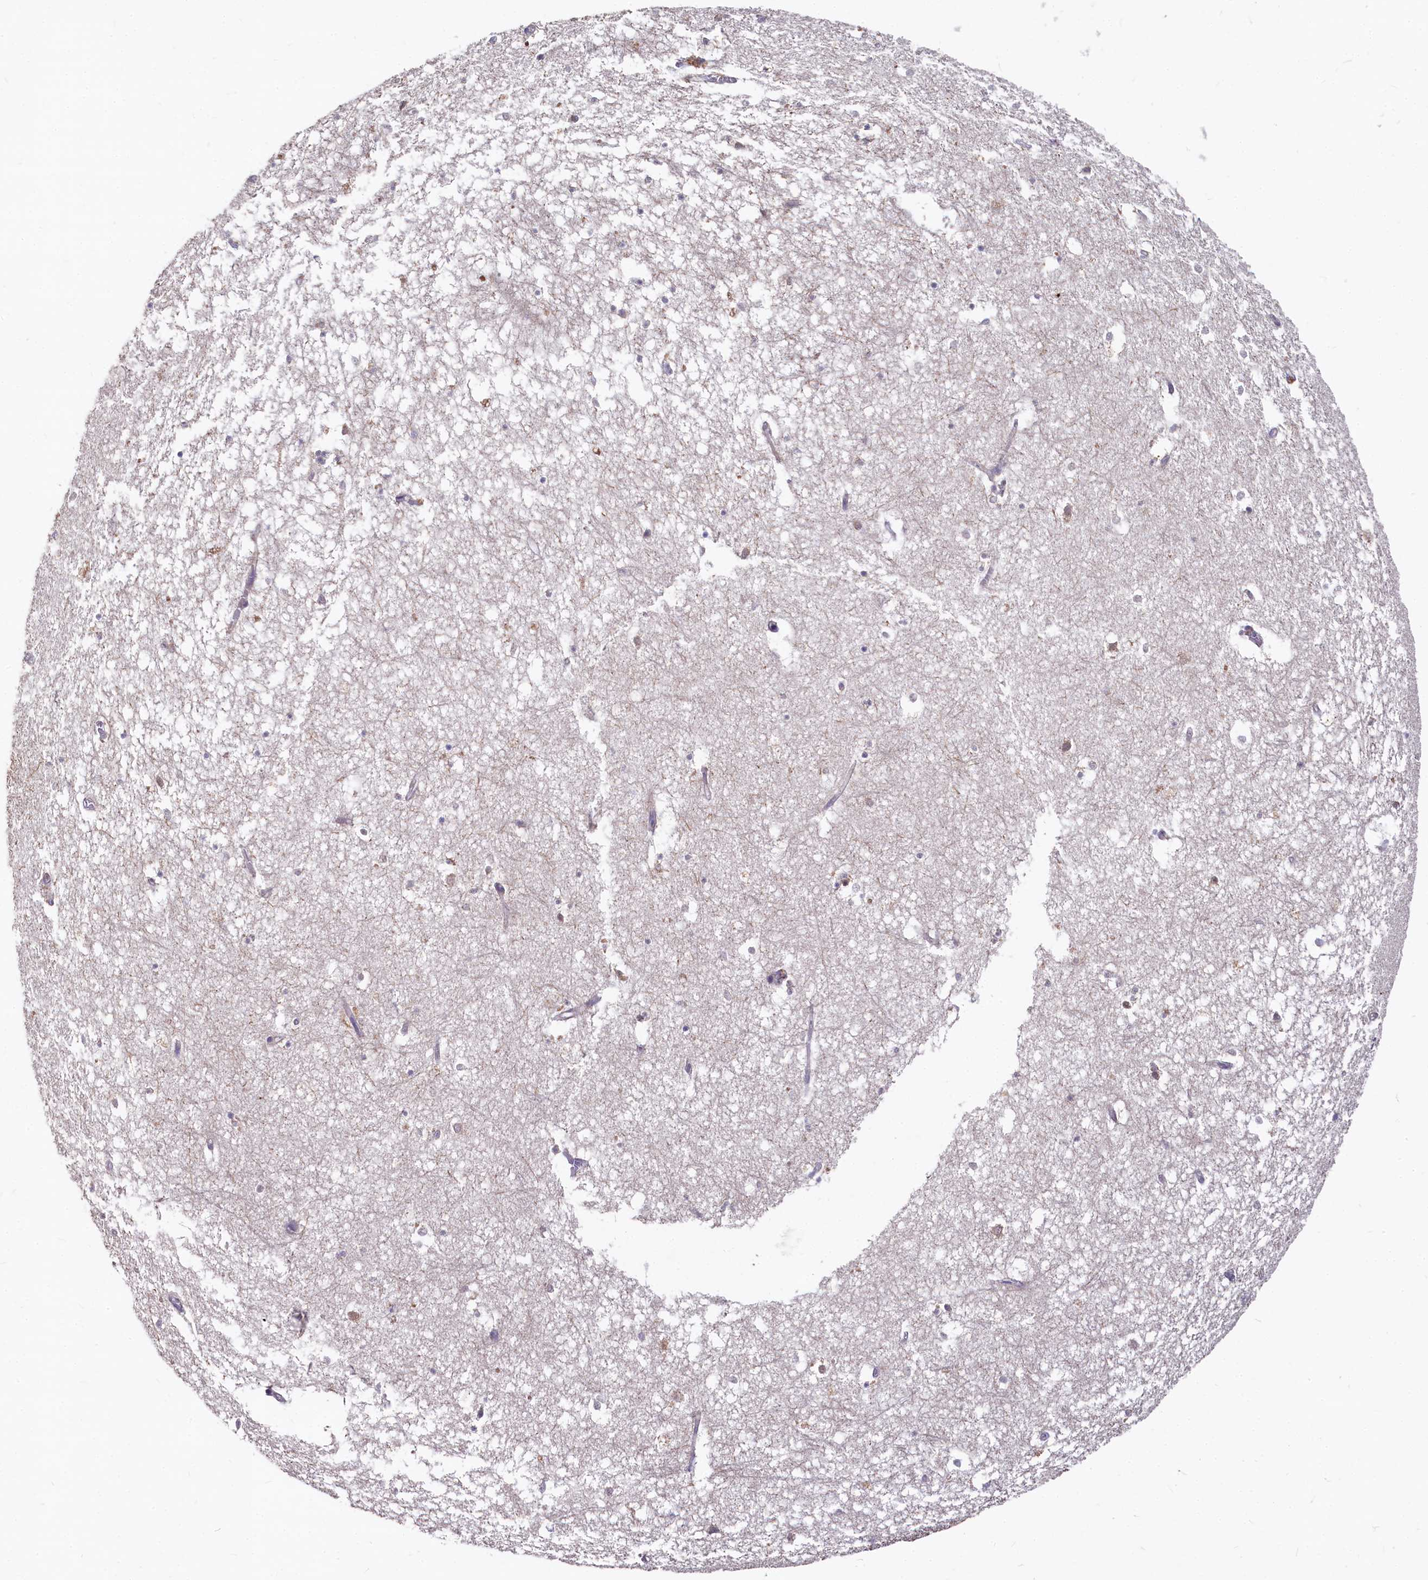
{"staining": {"intensity": "moderate", "quantity": "<25%", "location": "cytoplasmic/membranous"}, "tissue": "hippocampus", "cell_type": "Glial cells", "image_type": "normal", "snomed": [{"axis": "morphology", "description": "Normal tissue, NOS"}, {"axis": "topography", "description": "Hippocampus"}], "caption": "Glial cells exhibit low levels of moderate cytoplasmic/membranous staining in about <25% of cells in unremarkable hippocampus. Immunohistochemistry stains the protein of interest in brown and the nuclei are stained blue.", "gene": "EIF2B2", "patient": {"sex": "female", "age": 64}}